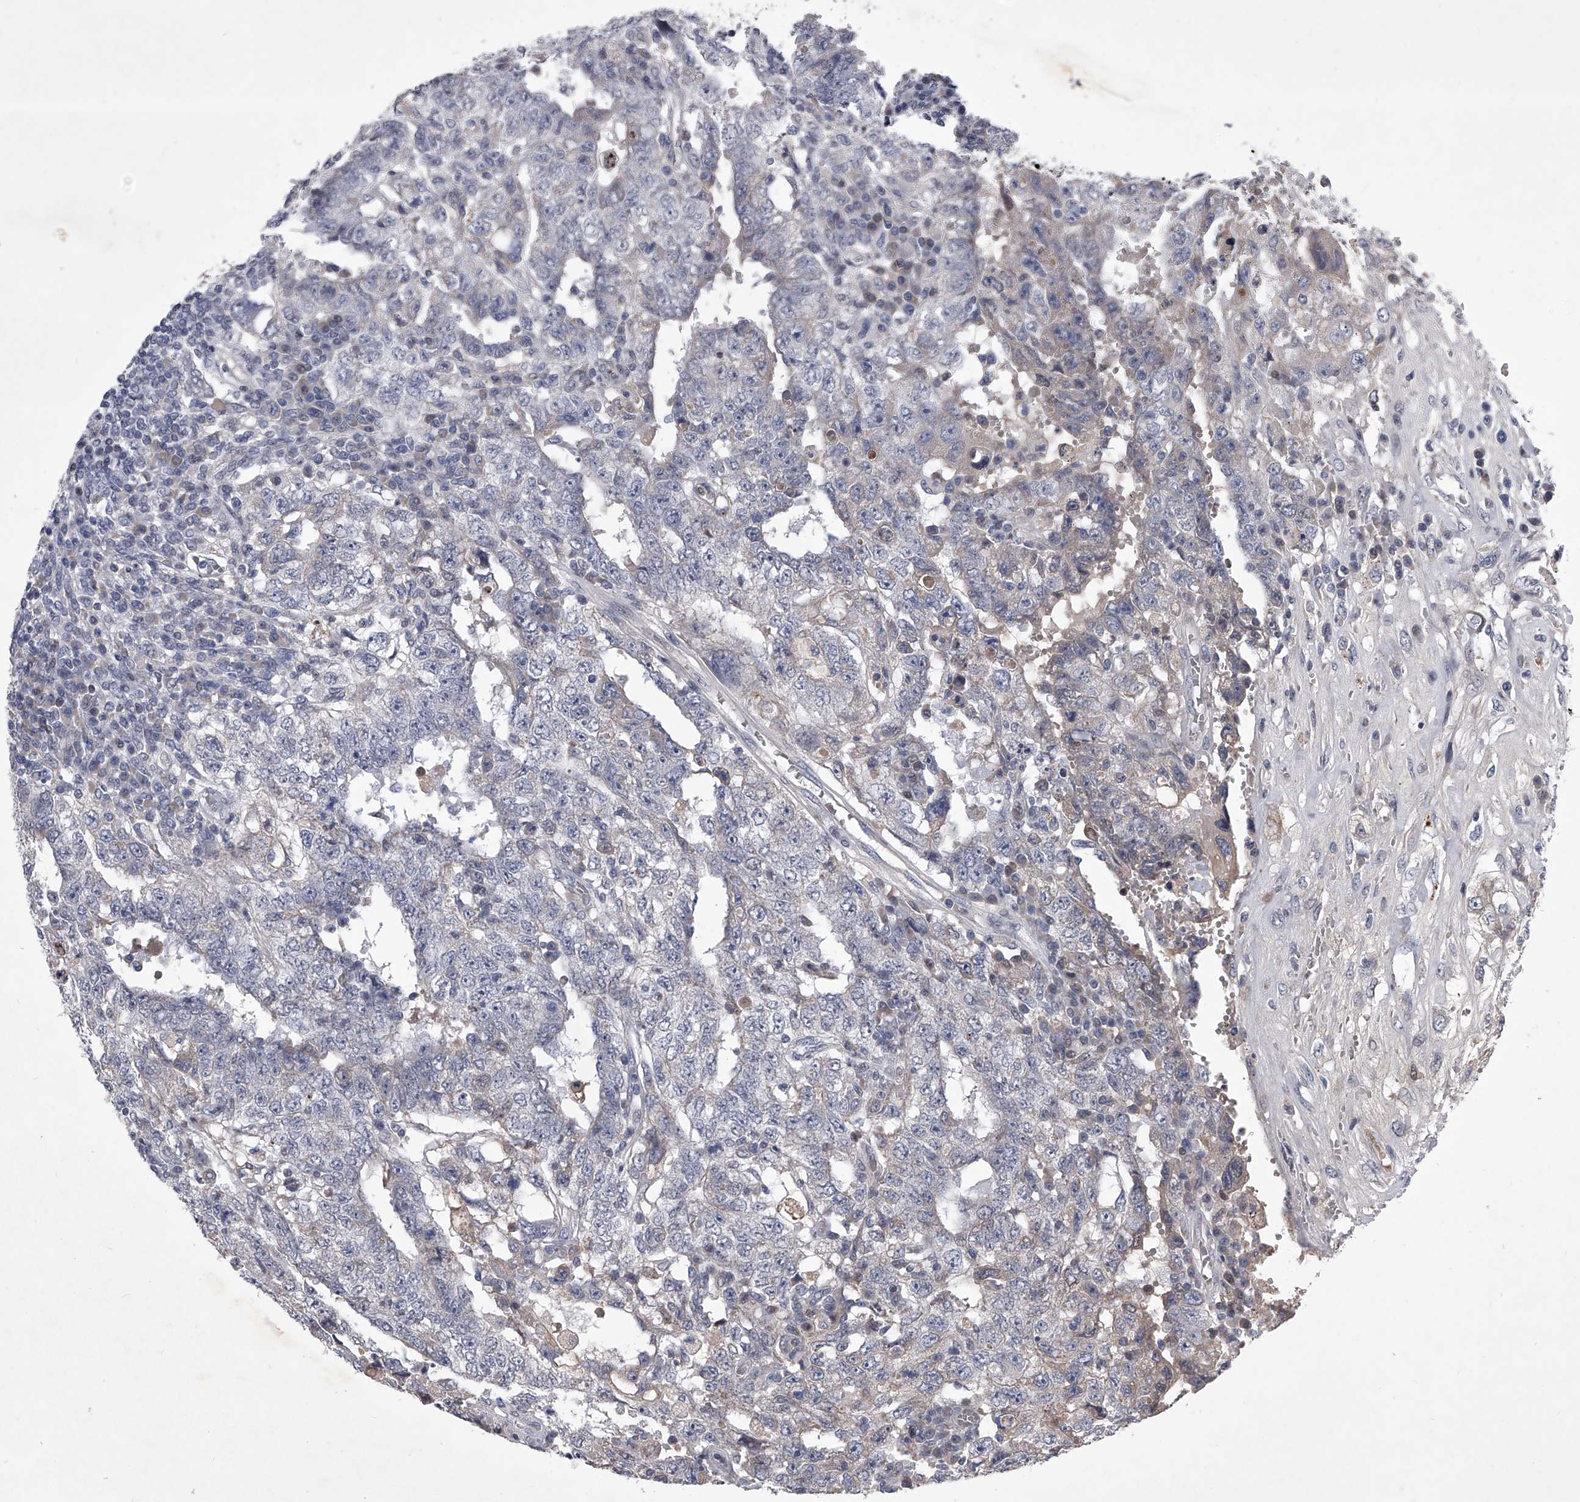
{"staining": {"intensity": "negative", "quantity": "none", "location": "none"}, "tissue": "testis cancer", "cell_type": "Tumor cells", "image_type": "cancer", "snomed": [{"axis": "morphology", "description": "Carcinoma, Embryonal, NOS"}, {"axis": "topography", "description": "Testis"}], "caption": "DAB immunohistochemical staining of testis cancer shows no significant positivity in tumor cells.", "gene": "ZNF76", "patient": {"sex": "male", "age": 26}}